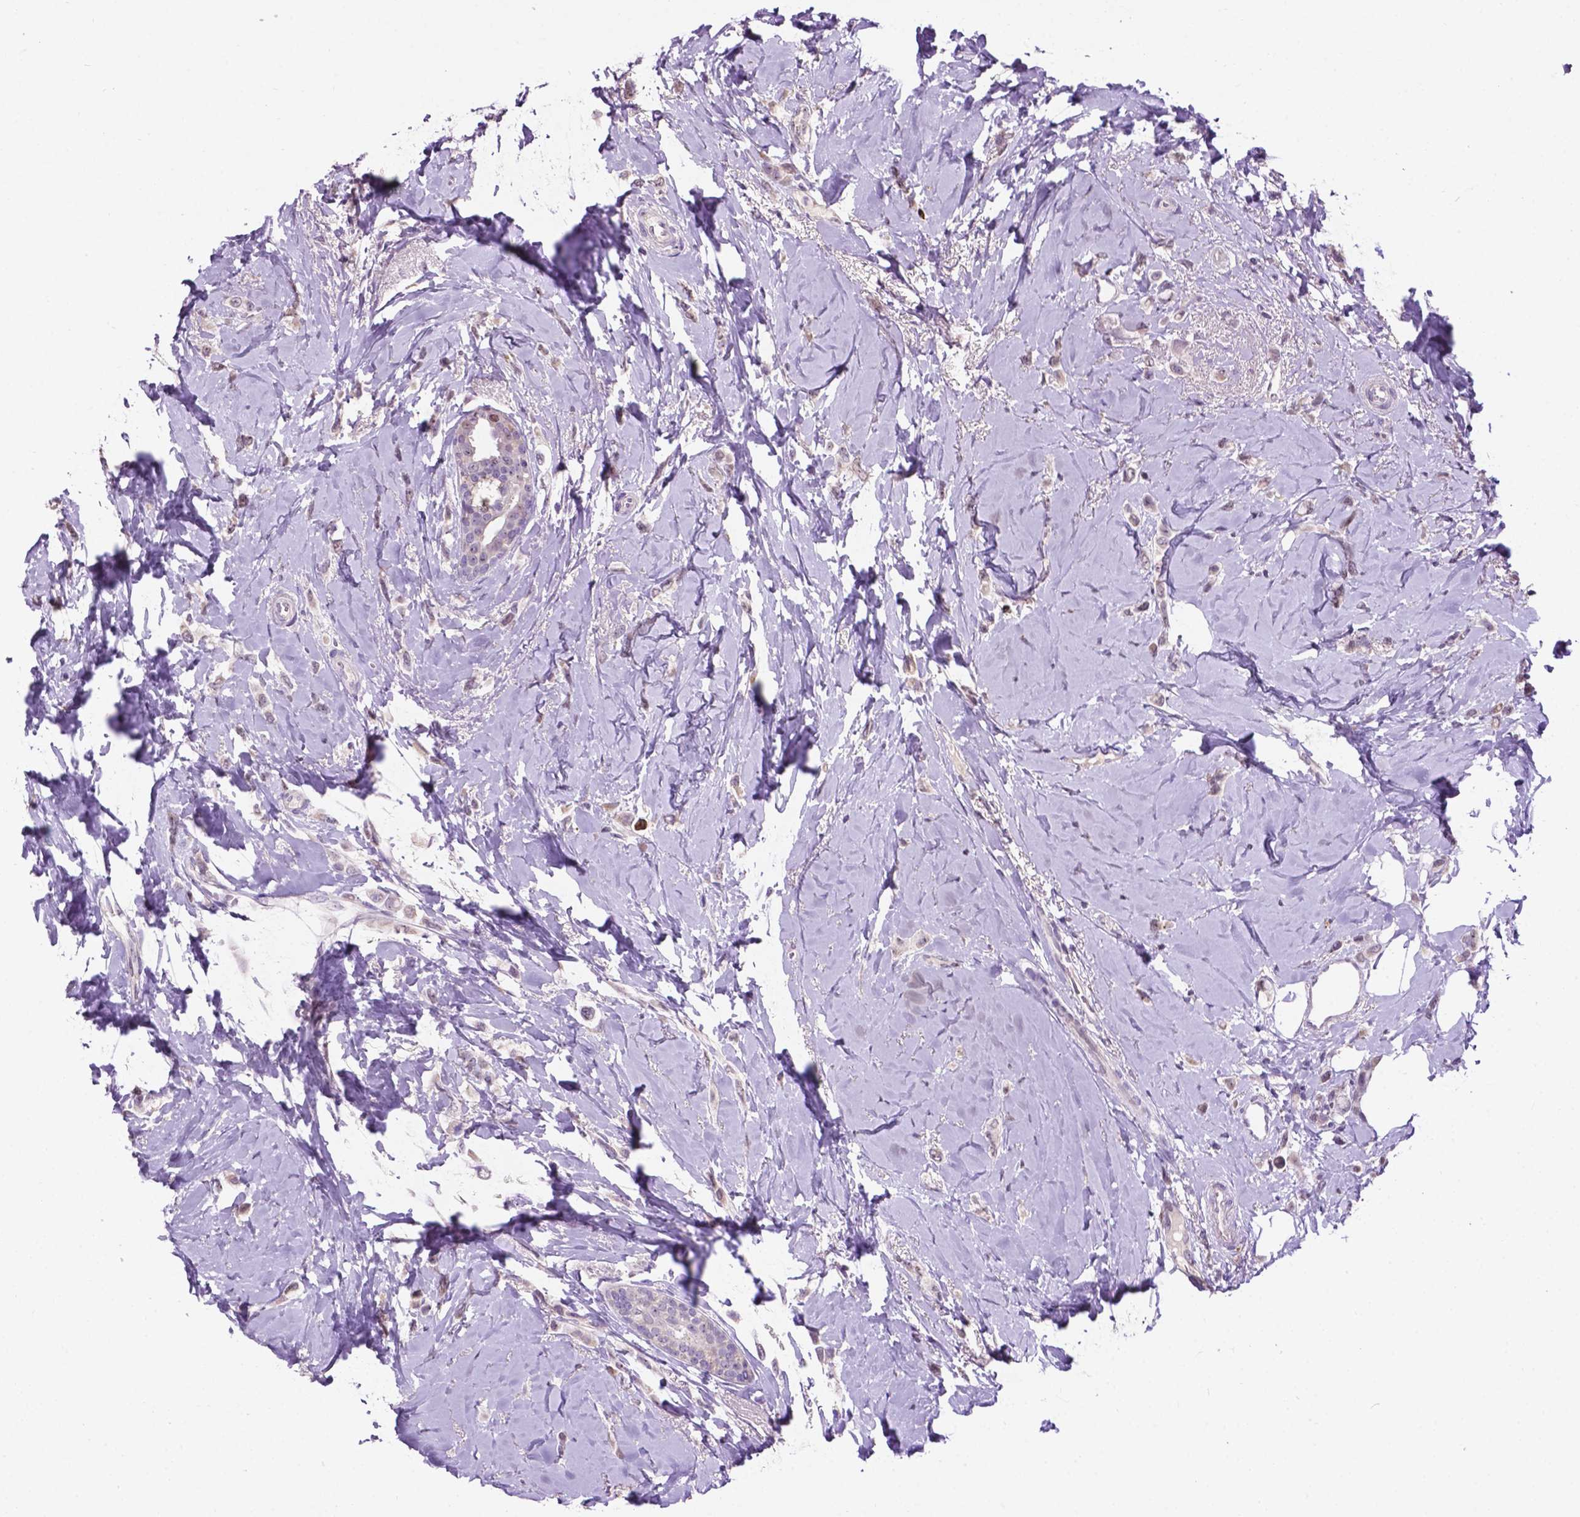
{"staining": {"intensity": "negative", "quantity": "none", "location": "none"}, "tissue": "breast cancer", "cell_type": "Tumor cells", "image_type": "cancer", "snomed": [{"axis": "morphology", "description": "Lobular carcinoma"}, {"axis": "topography", "description": "Breast"}], "caption": "Tumor cells are negative for protein expression in human breast cancer (lobular carcinoma).", "gene": "SMAD3", "patient": {"sex": "female", "age": 66}}